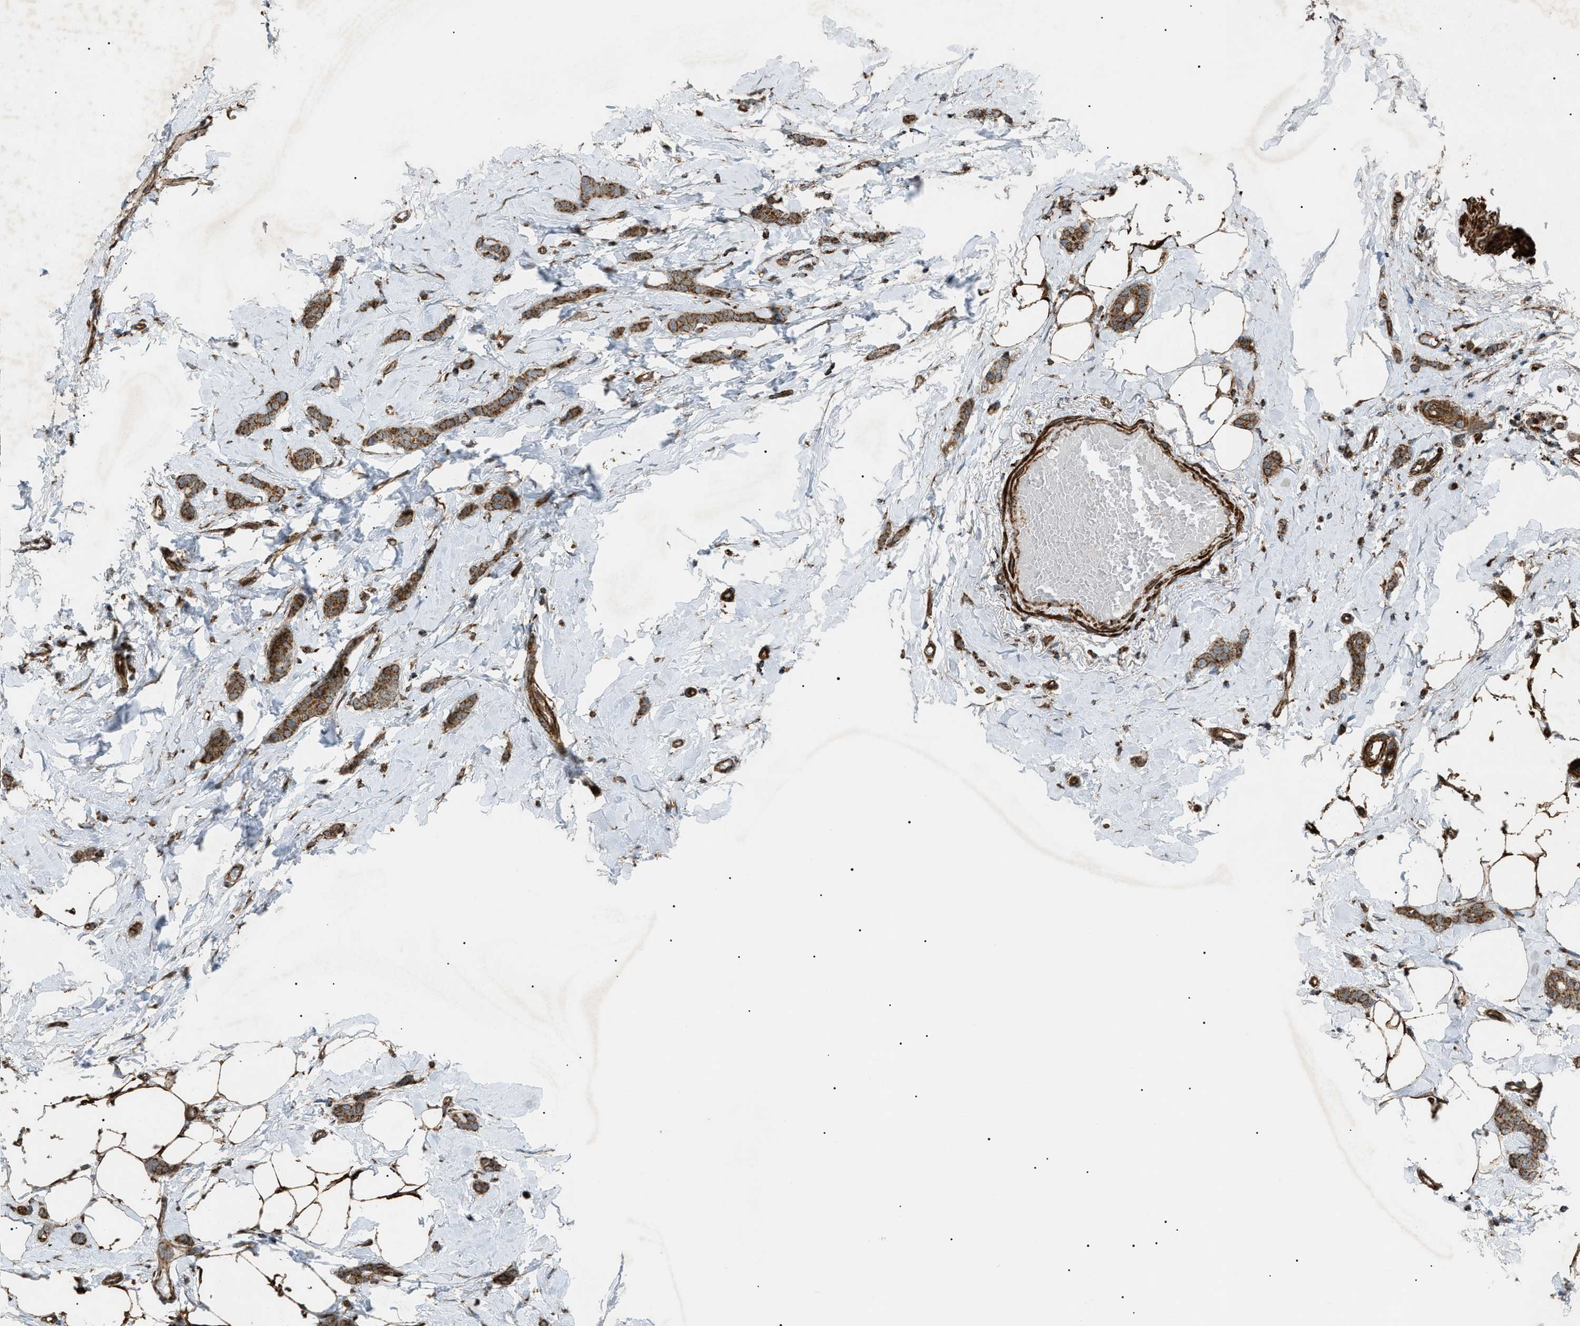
{"staining": {"intensity": "moderate", "quantity": ">75%", "location": "cytoplasmic/membranous"}, "tissue": "breast cancer", "cell_type": "Tumor cells", "image_type": "cancer", "snomed": [{"axis": "morphology", "description": "Lobular carcinoma"}, {"axis": "topography", "description": "Skin"}, {"axis": "topography", "description": "Breast"}], "caption": "Breast lobular carcinoma stained with IHC reveals moderate cytoplasmic/membranous expression in approximately >75% of tumor cells. (Stains: DAB in brown, nuclei in blue, Microscopy: brightfield microscopy at high magnification).", "gene": "C1GALT1C1", "patient": {"sex": "female", "age": 46}}